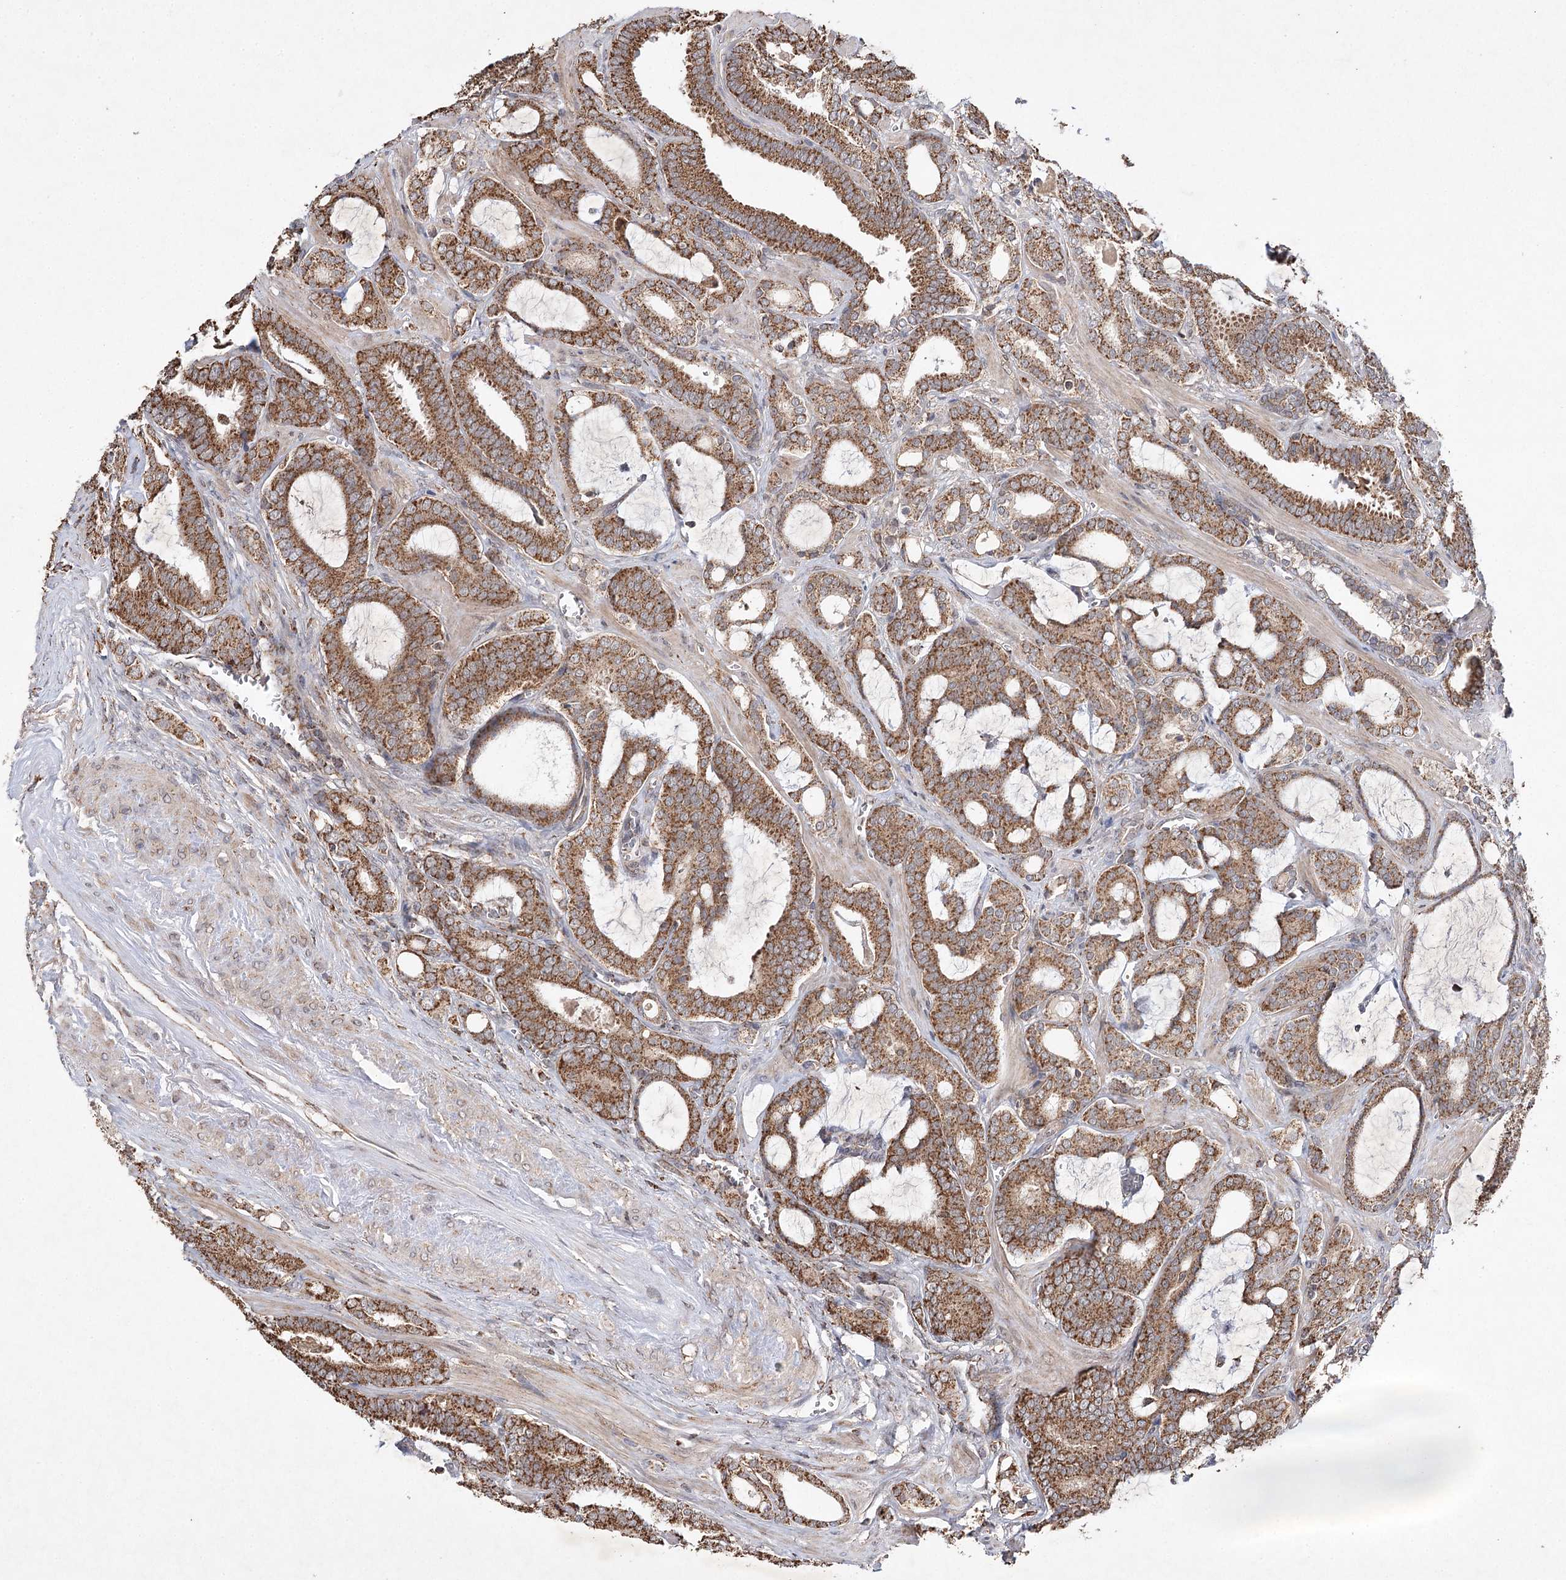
{"staining": {"intensity": "moderate", "quantity": ">75%", "location": "cytoplasmic/membranous"}, "tissue": "prostate cancer", "cell_type": "Tumor cells", "image_type": "cancer", "snomed": [{"axis": "morphology", "description": "Adenocarcinoma, High grade"}, {"axis": "topography", "description": "Prostate and seminal vesicle, NOS"}], "caption": "Moderate cytoplasmic/membranous protein positivity is seen in about >75% of tumor cells in prostate cancer.", "gene": "PIK3CB", "patient": {"sex": "male", "age": 67}}